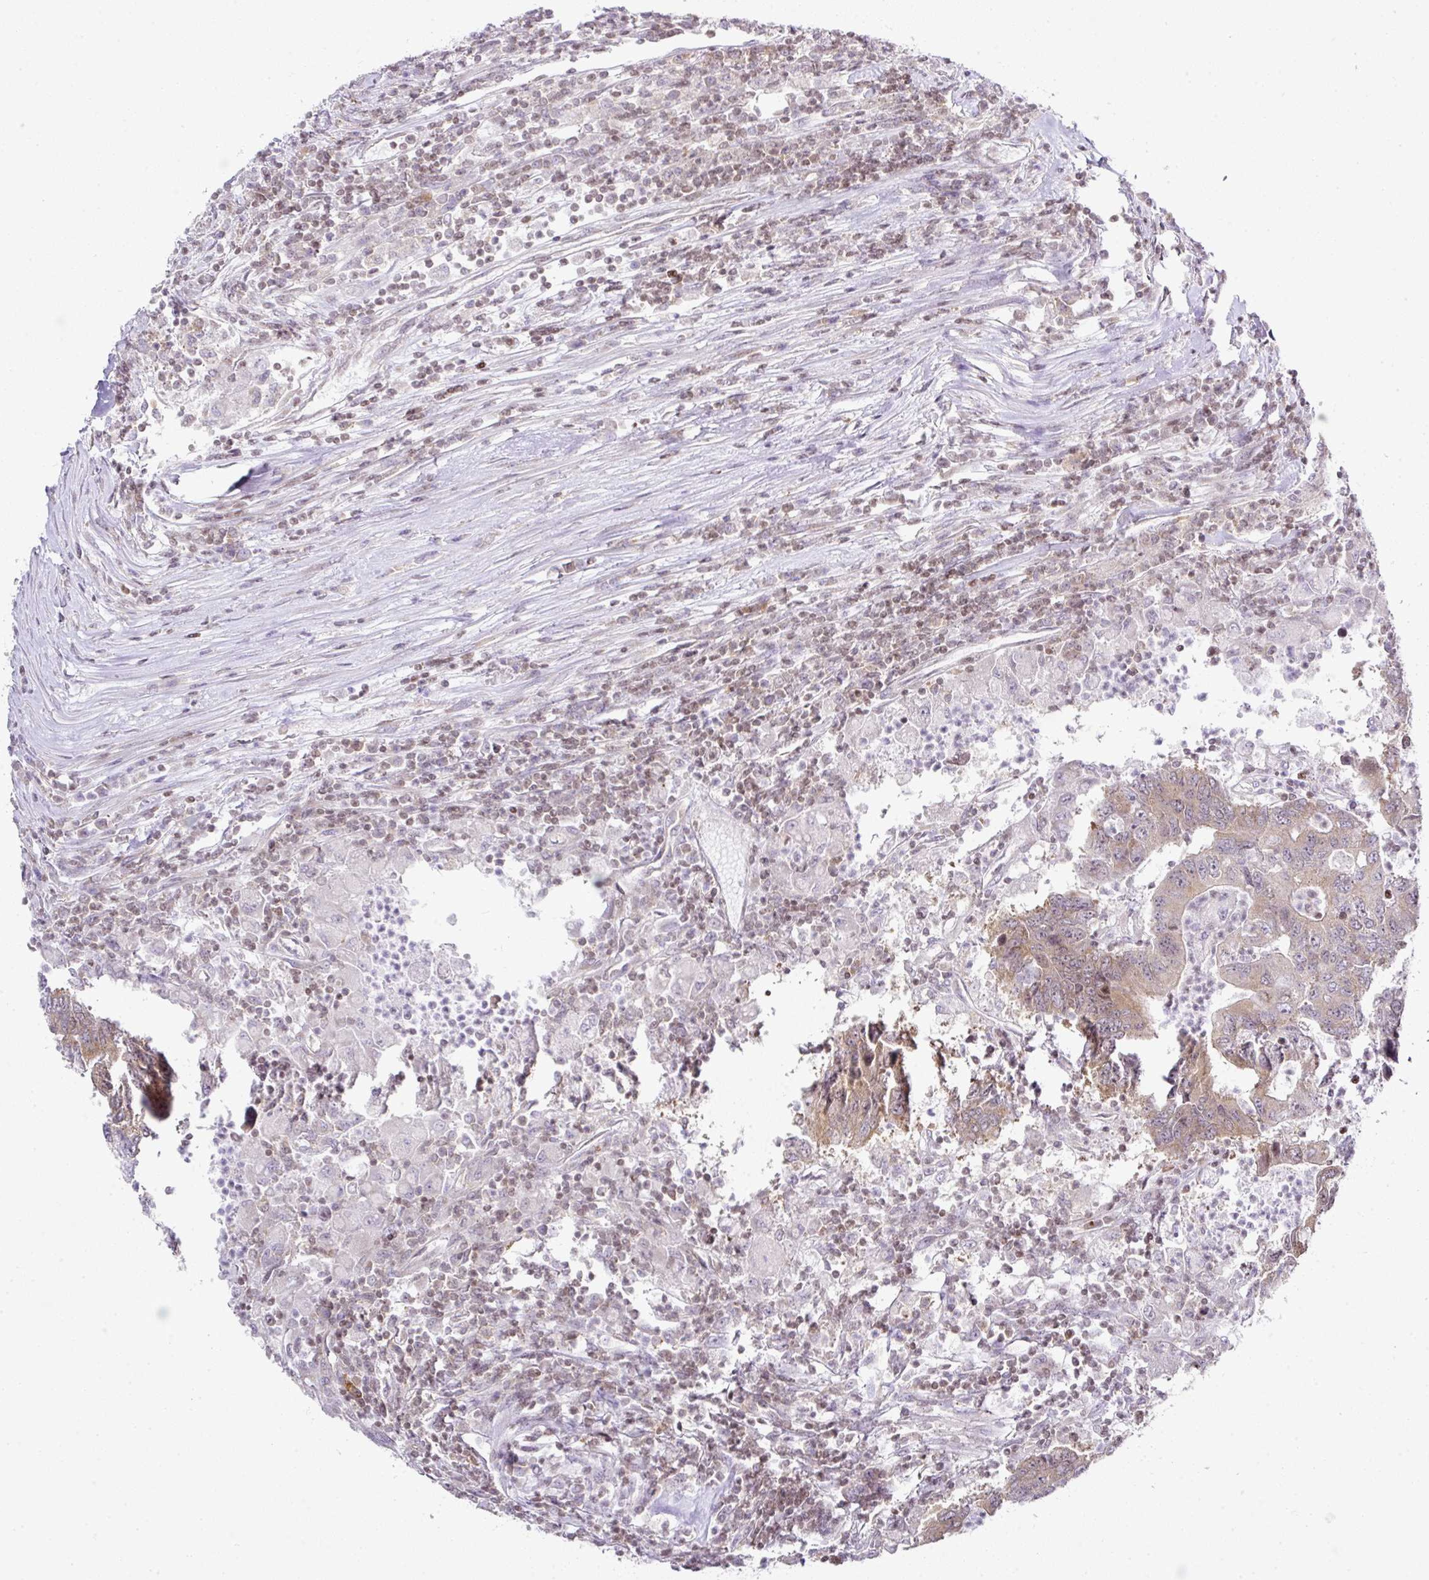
{"staining": {"intensity": "moderate", "quantity": "25%-75%", "location": "cytoplasmic/membranous"}, "tissue": "colorectal cancer", "cell_type": "Tumor cells", "image_type": "cancer", "snomed": [{"axis": "morphology", "description": "Adenocarcinoma, NOS"}, {"axis": "topography", "description": "Colon"}], "caption": "Immunohistochemical staining of human adenocarcinoma (colorectal) exhibits medium levels of moderate cytoplasmic/membranous positivity in approximately 25%-75% of tumor cells.", "gene": "FAM32A", "patient": {"sex": "female", "age": 48}}